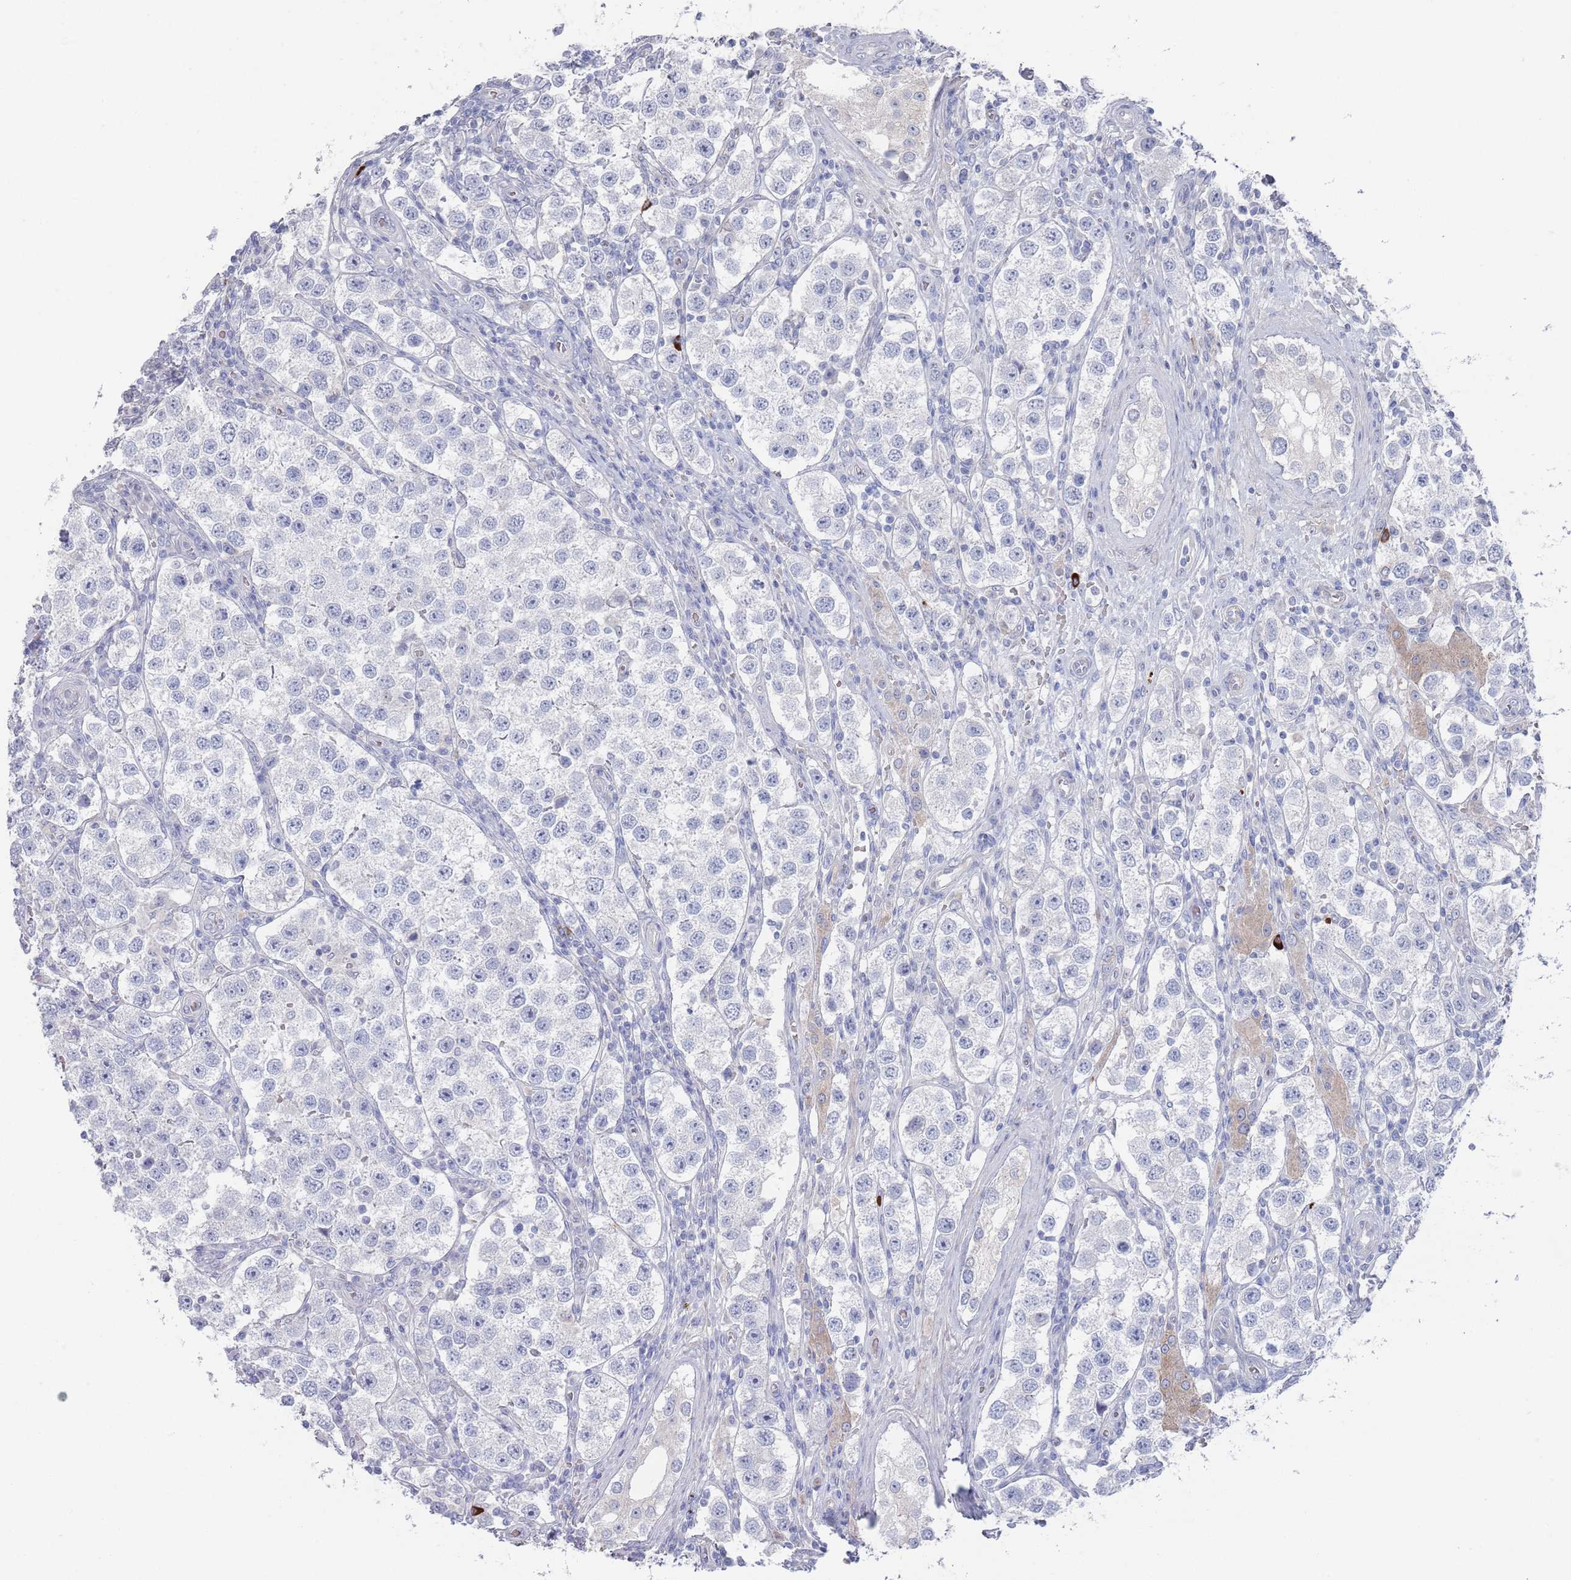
{"staining": {"intensity": "negative", "quantity": "none", "location": "none"}, "tissue": "testis cancer", "cell_type": "Tumor cells", "image_type": "cancer", "snomed": [{"axis": "morphology", "description": "Seminoma, NOS"}, {"axis": "topography", "description": "Testis"}], "caption": "The photomicrograph demonstrates no significant staining in tumor cells of testis cancer.", "gene": "TMCO3", "patient": {"sex": "male", "age": 37}}